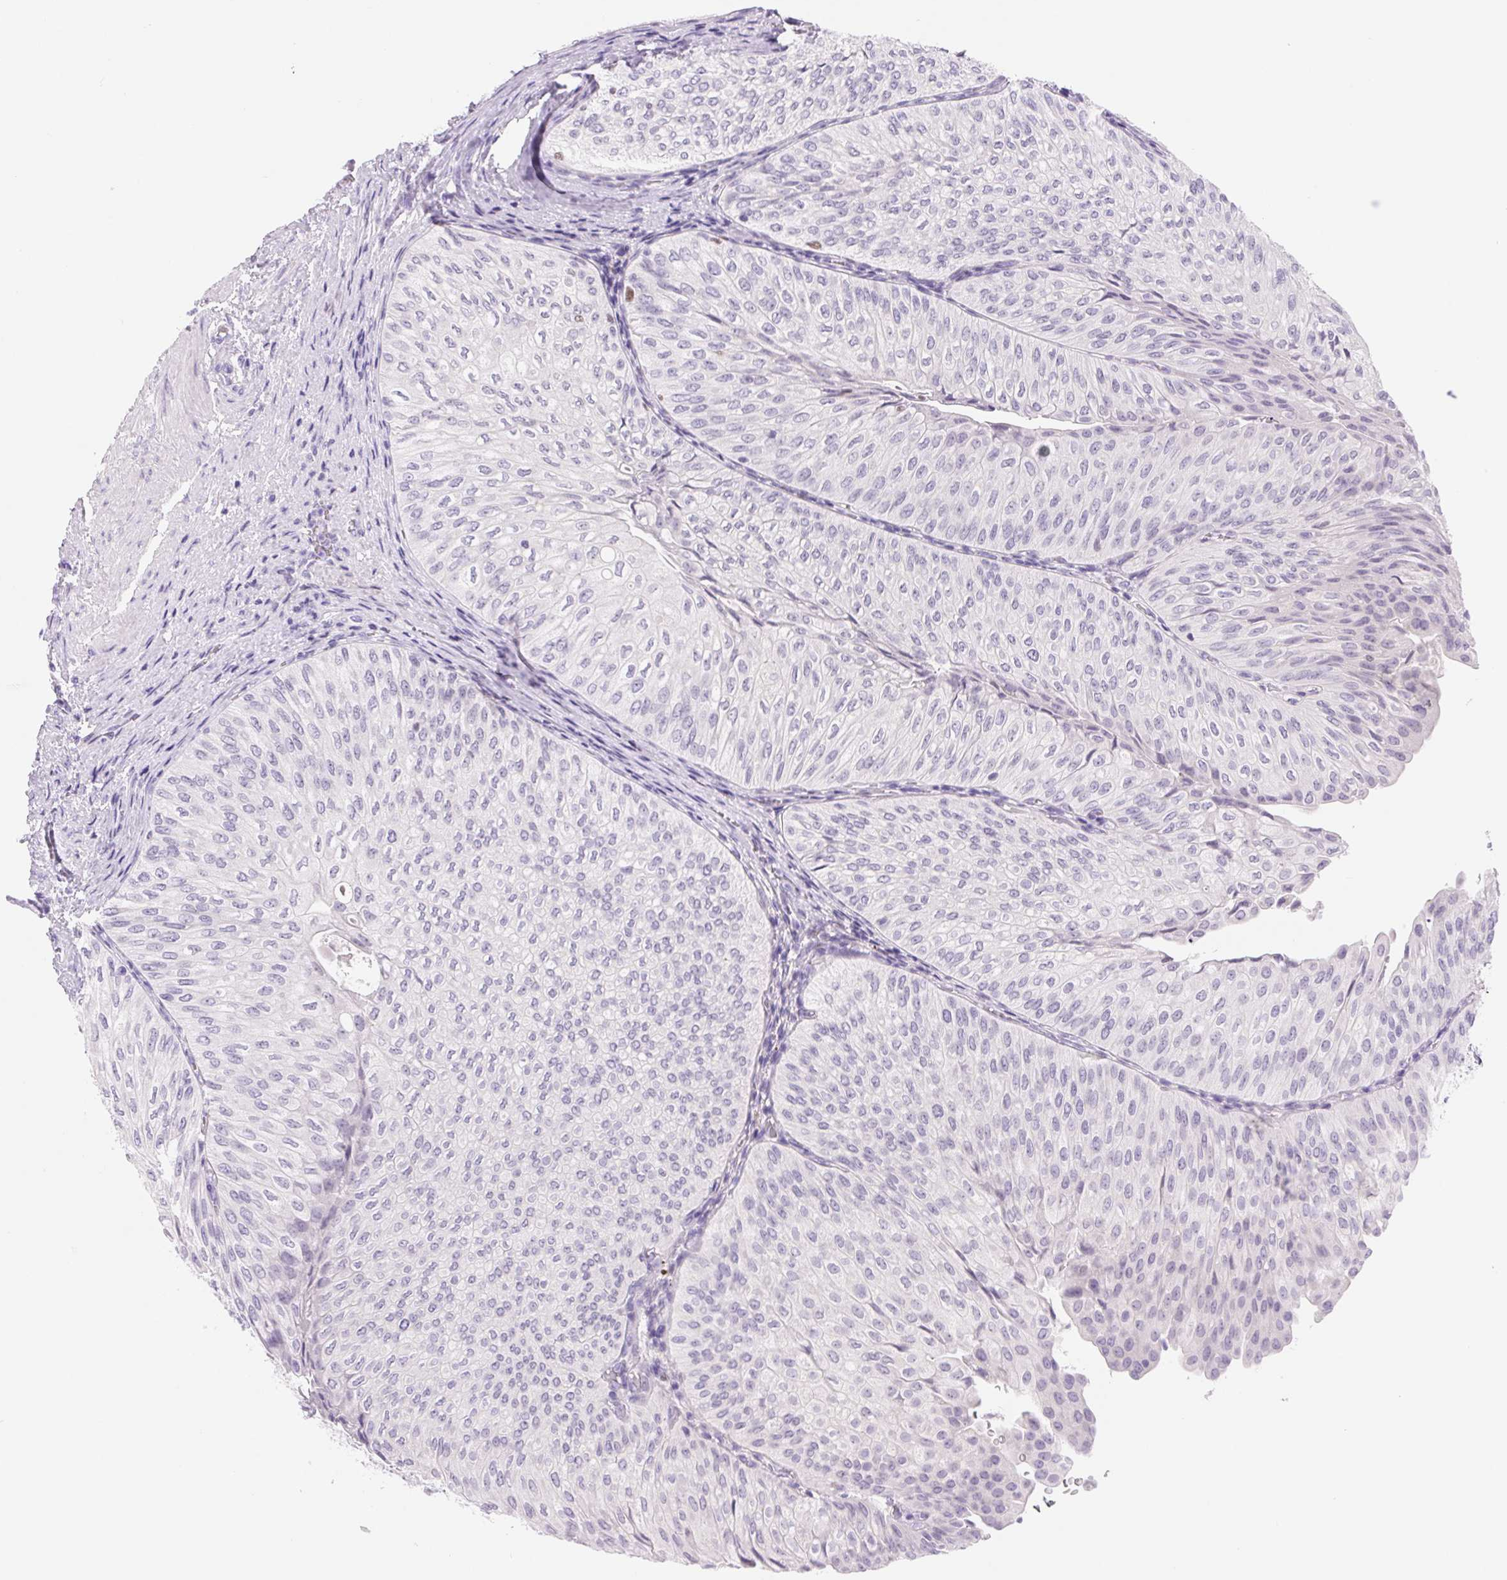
{"staining": {"intensity": "negative", "quantity": "none", "location": "none"}, "tissue": "urothelial cancer", "cell_type": "Tumor cells", "image_type": "cancer", "snomed": [{"axis": "morphology", "description": "Urothelial carcinoma, NOS"}, {"axis": "topography", "description": "Urinary bladder"}], "caption": "A high-resolution micrograph shows immunohistochemistry staining of urothelial cancer, which exhibits no significant staining in tumor cells.", "gene": "ASGR2", "patient": {"sex": "male", "age": 62}}